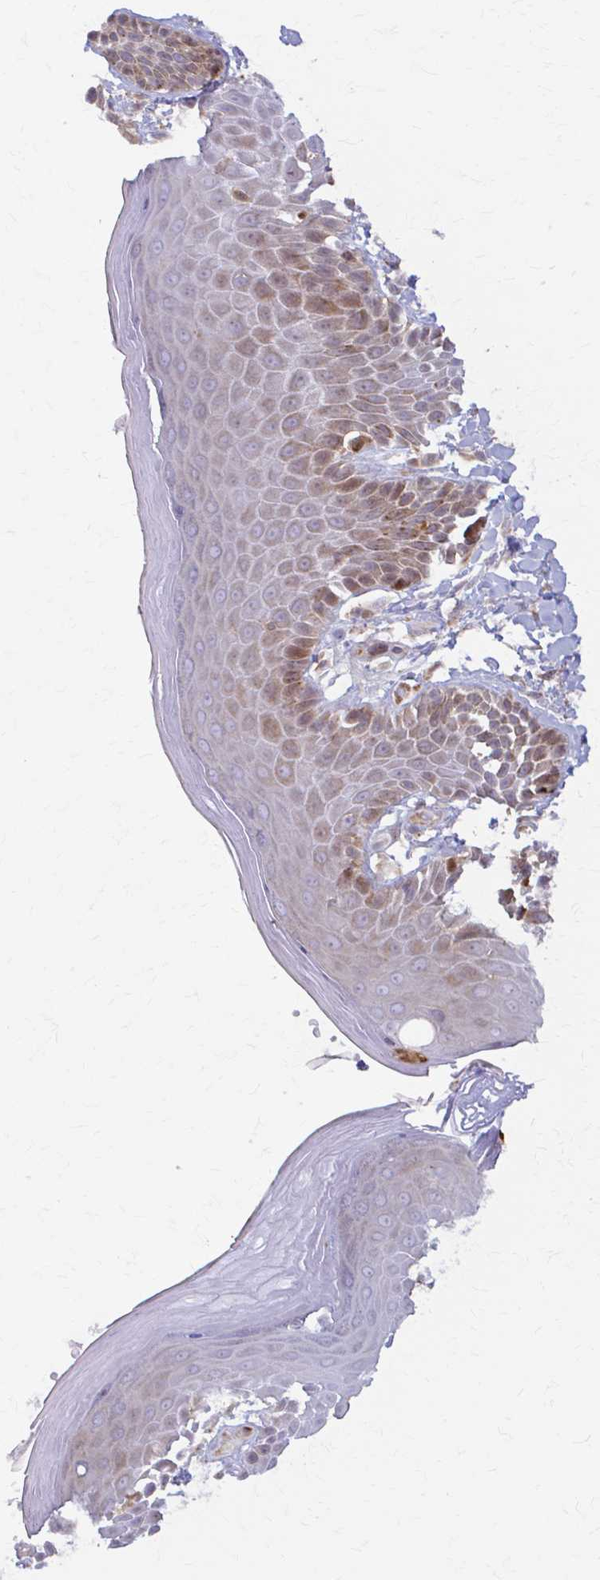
{"staining": {"intensity": "weak", "quantity": "25%-75%", "location": "cytoplasmic/membranous"}, "tissue": "skin", "cell_type": "Epidermal cells", "image_type": "normal", "snomed": [{"axis": "morphology", "description": "Normal tissue, NOS"}, {"axis": "topography", "description": "Peripheral nerve tissue"}], "caption": "High-magnification brightfield microscopy of benign skin stained with DAB (3,3'-diaminobenzidine) (brown) and counterstained with hematoxylin (blue). epidermal cells exhibit weak cytoplasmic/membranous expression is present in about25%-75% of cells.", "gene": "ARHGAP35", "patient": {"sex": "male", "age": 51}}